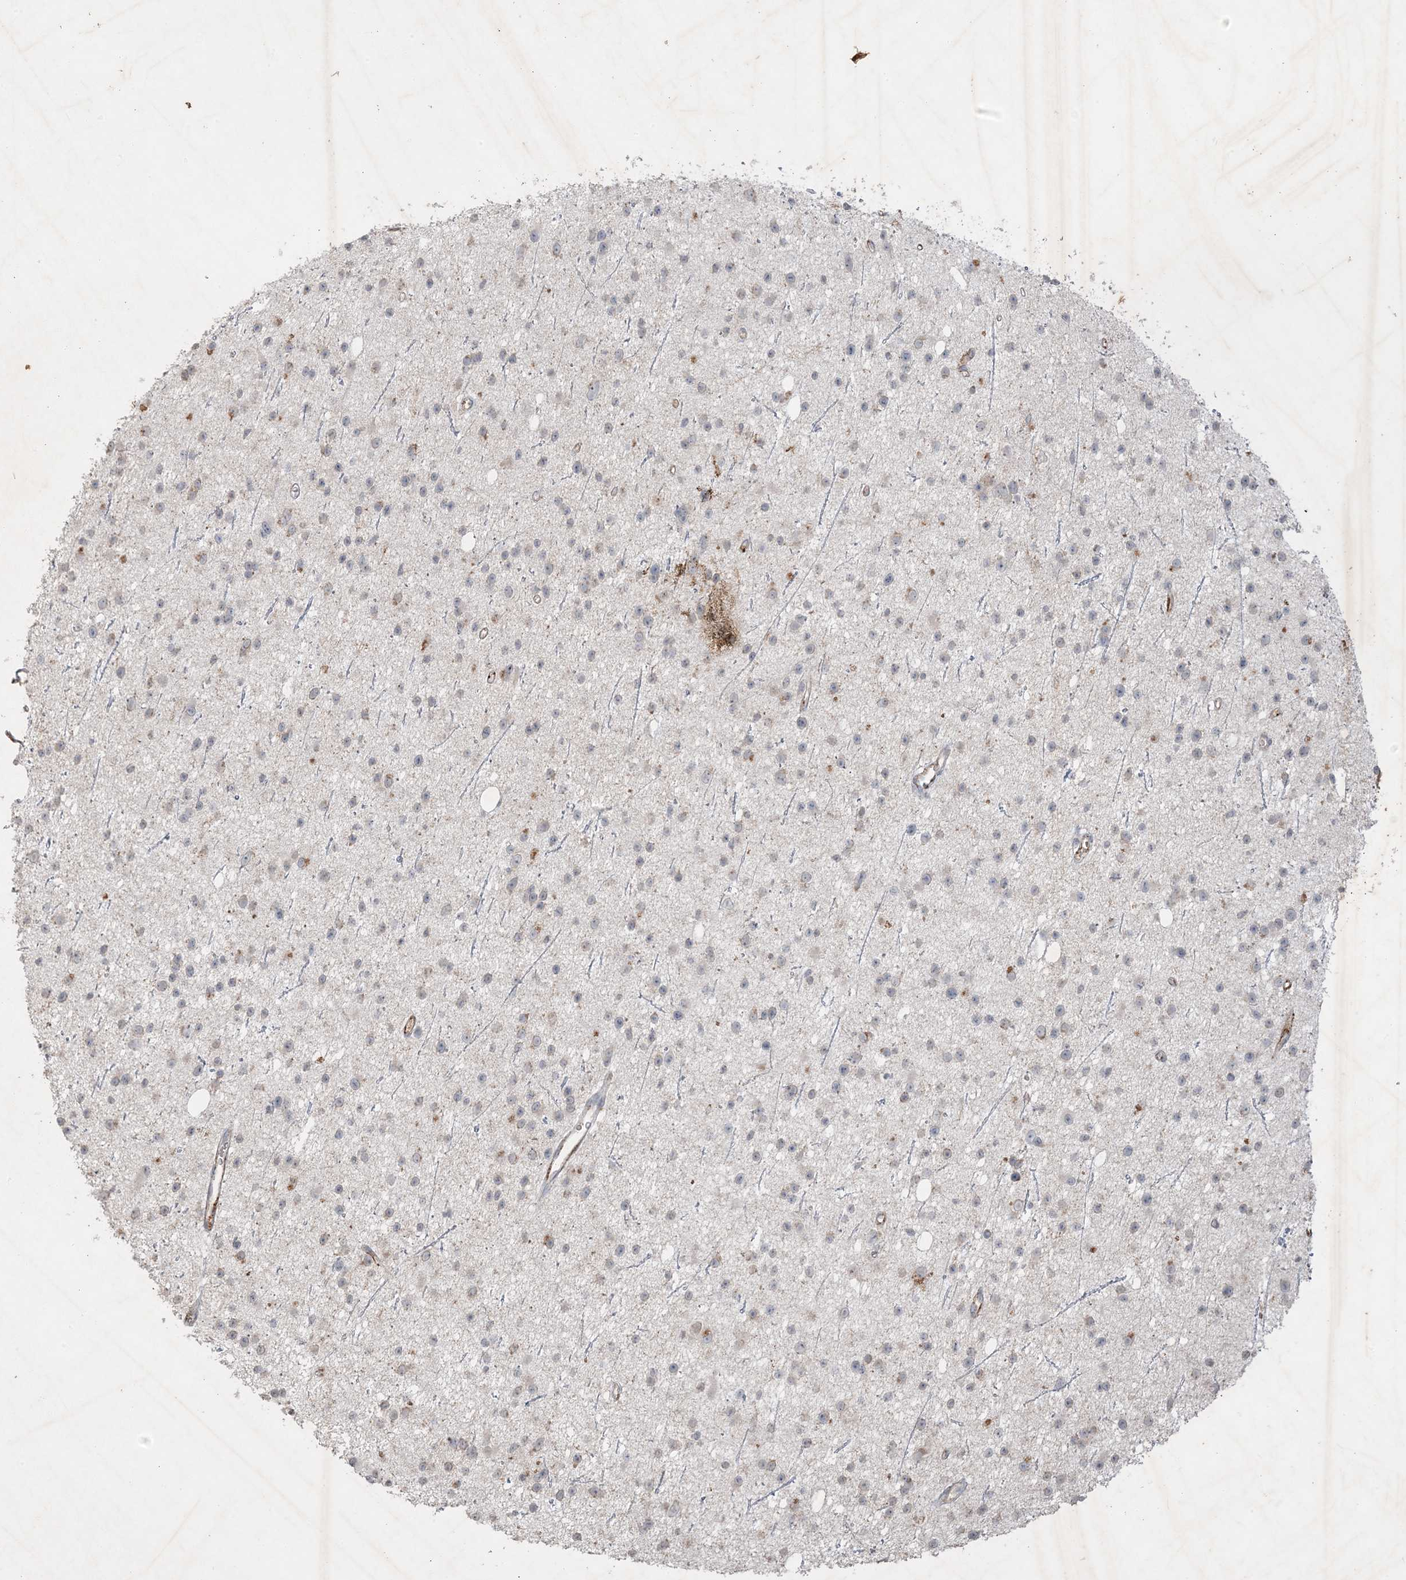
{"staining": {"intensity": "weak", "quantity": "<25%", "location": "cytoplasmic/membranous"}, "tissue": "glioma", "cell_type": "Tumor cells", "image_type": "cancer", "snomed": [{"axis": "morphology", "description": "Glioma, malignant, Low grade"}, {"axis": "topography", "description": "Cerebral cortex"}], "caption": "Tumor cells show no significant protein expression in glioma.", "gene": "PRSS36", "patient": {"sex": "female", "age": 39}}